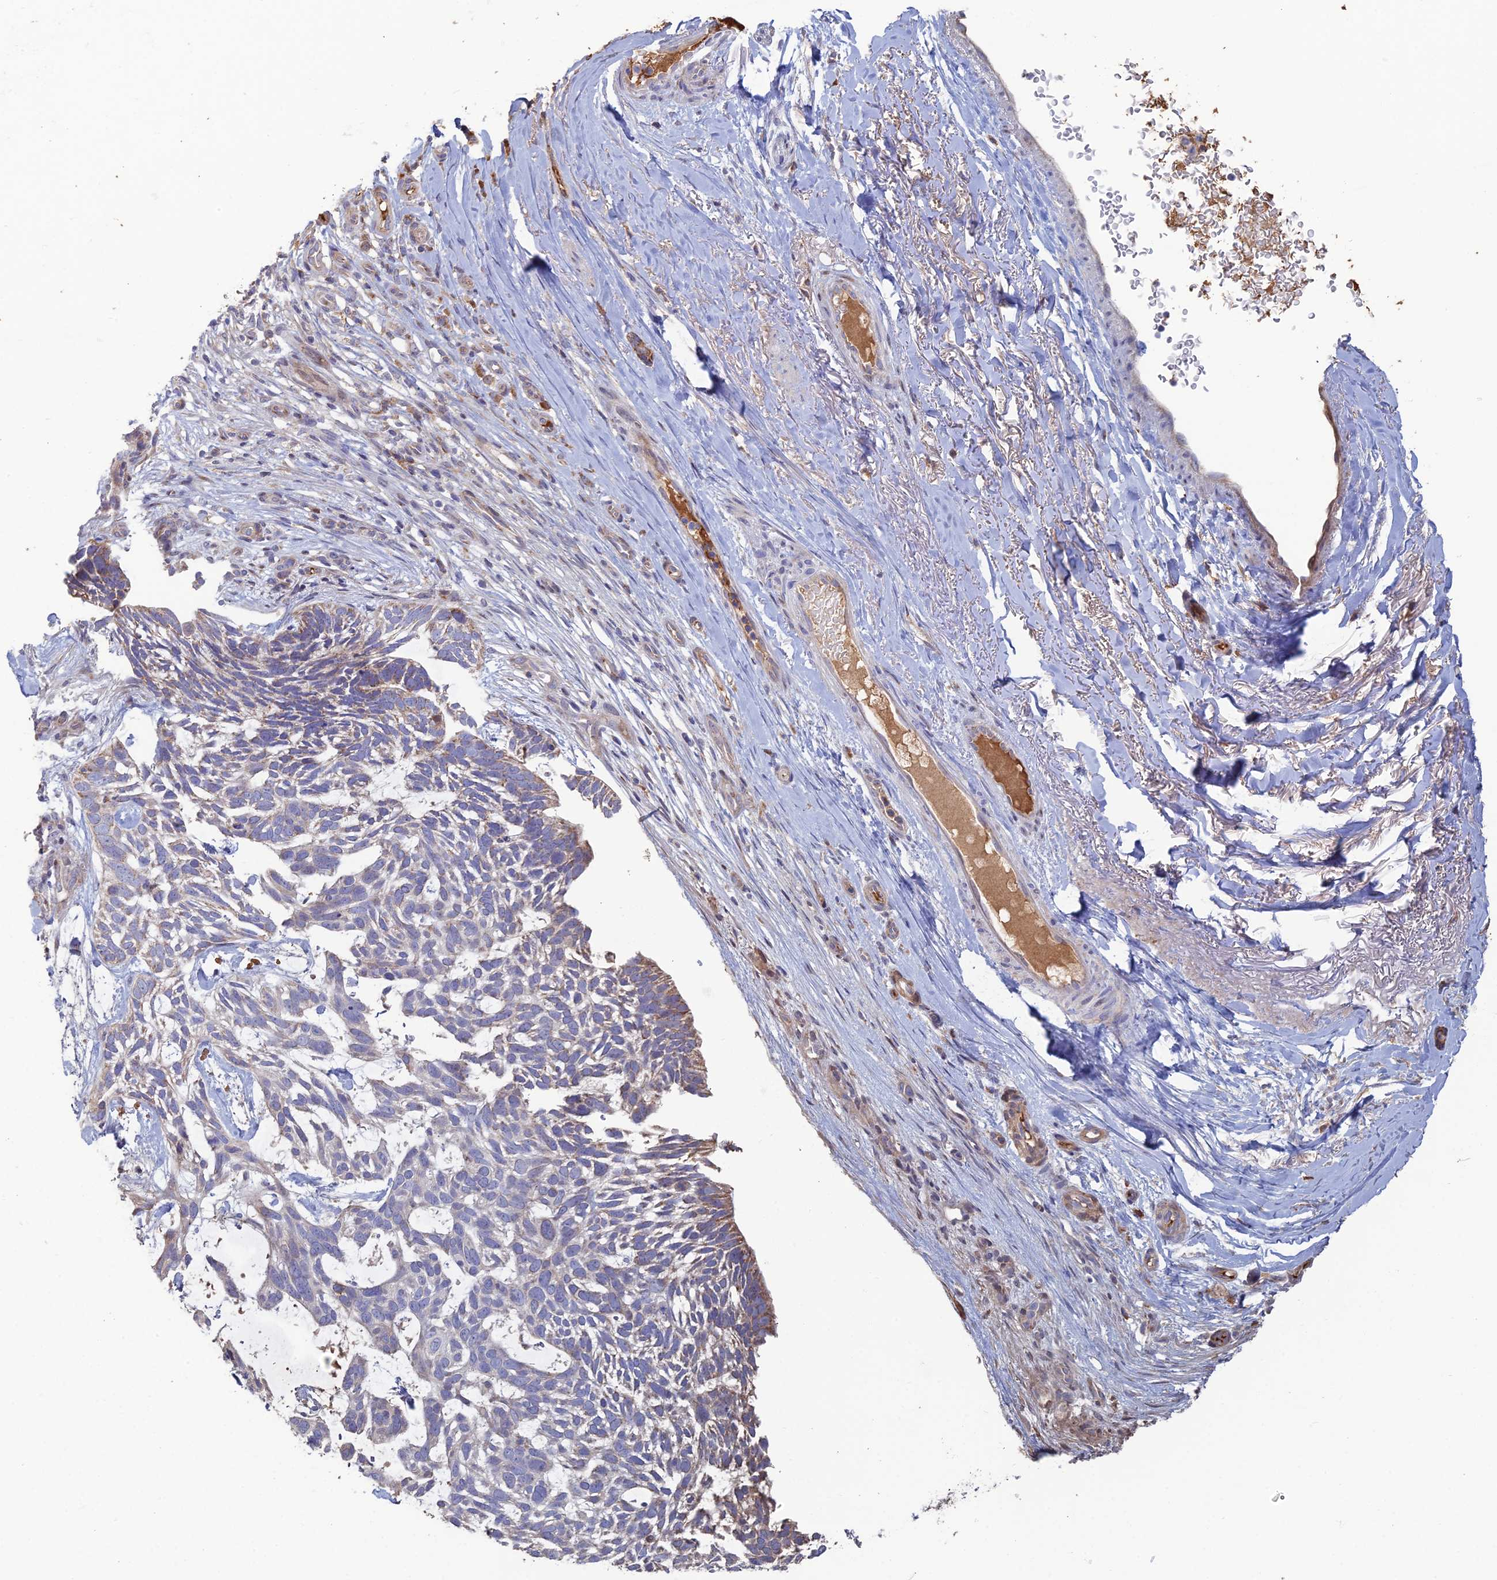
{"staining": {"intensity": "moderate", "quantity": "<25%", "location": "cytoplasmic/membranous"}, "tissue": "skin cancer", "cell_type": "Tumor cells", "image_type": "cancer", "snomed": [{"axis": "morphology", "description": "Basal cell carcinoma"}, {"axis": "topography", "description": "Skin"}], "caption": "Moderate cytoplasmic/membranous expression is appreciated in approximately <25% of tumor cells in skin basal cell carcinoma.", "gene": "ARL16", "patient": {"sex": "male", "age": 88}}